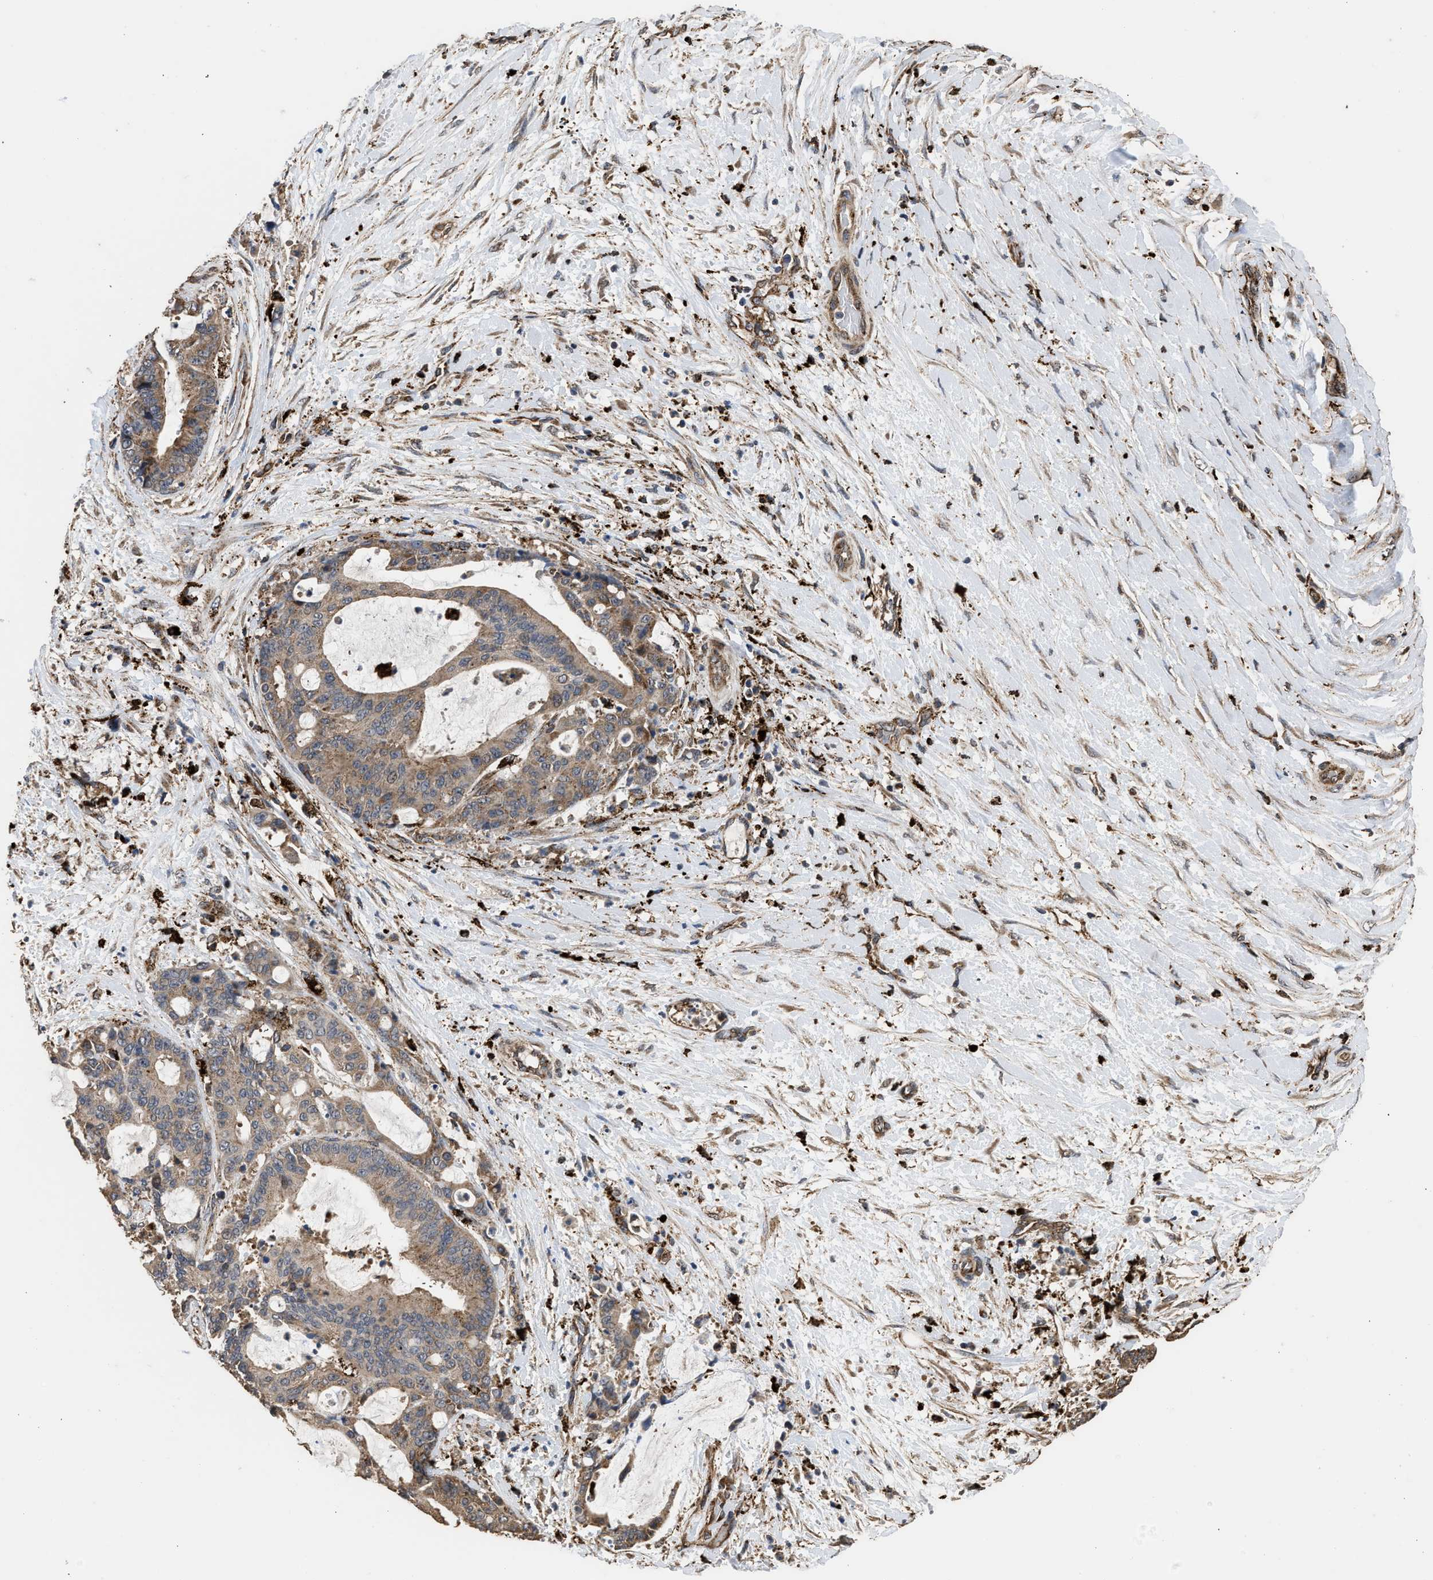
{"staining": {"intensity": "moderate", "quantity": ">75%", "location": "cytoplasmic/membranous"}, "tissue": "liver cancer", "cell_type": "Tumor cells", "image_type": "cancer", "snomed": [{"axis": "morphology", "description": "Normal tissue, NOS"}, {"axis": "morphology", "description": "Cholangiocarcinoma"}, {"axis": "topography", "description": "Liver"}, {"axis": "topography", "description": "Peripheral nerve tissue"}], "caption": "A photomicrograph showing moderate cytoplasmic/membranous positivity in approximately >75% of tumor cells in liver cholangiocarcinoma, as visualized by brown immunohistochemical staining.", "gene": "CTSV", "patient": {"sex": "female", "age": 73}}